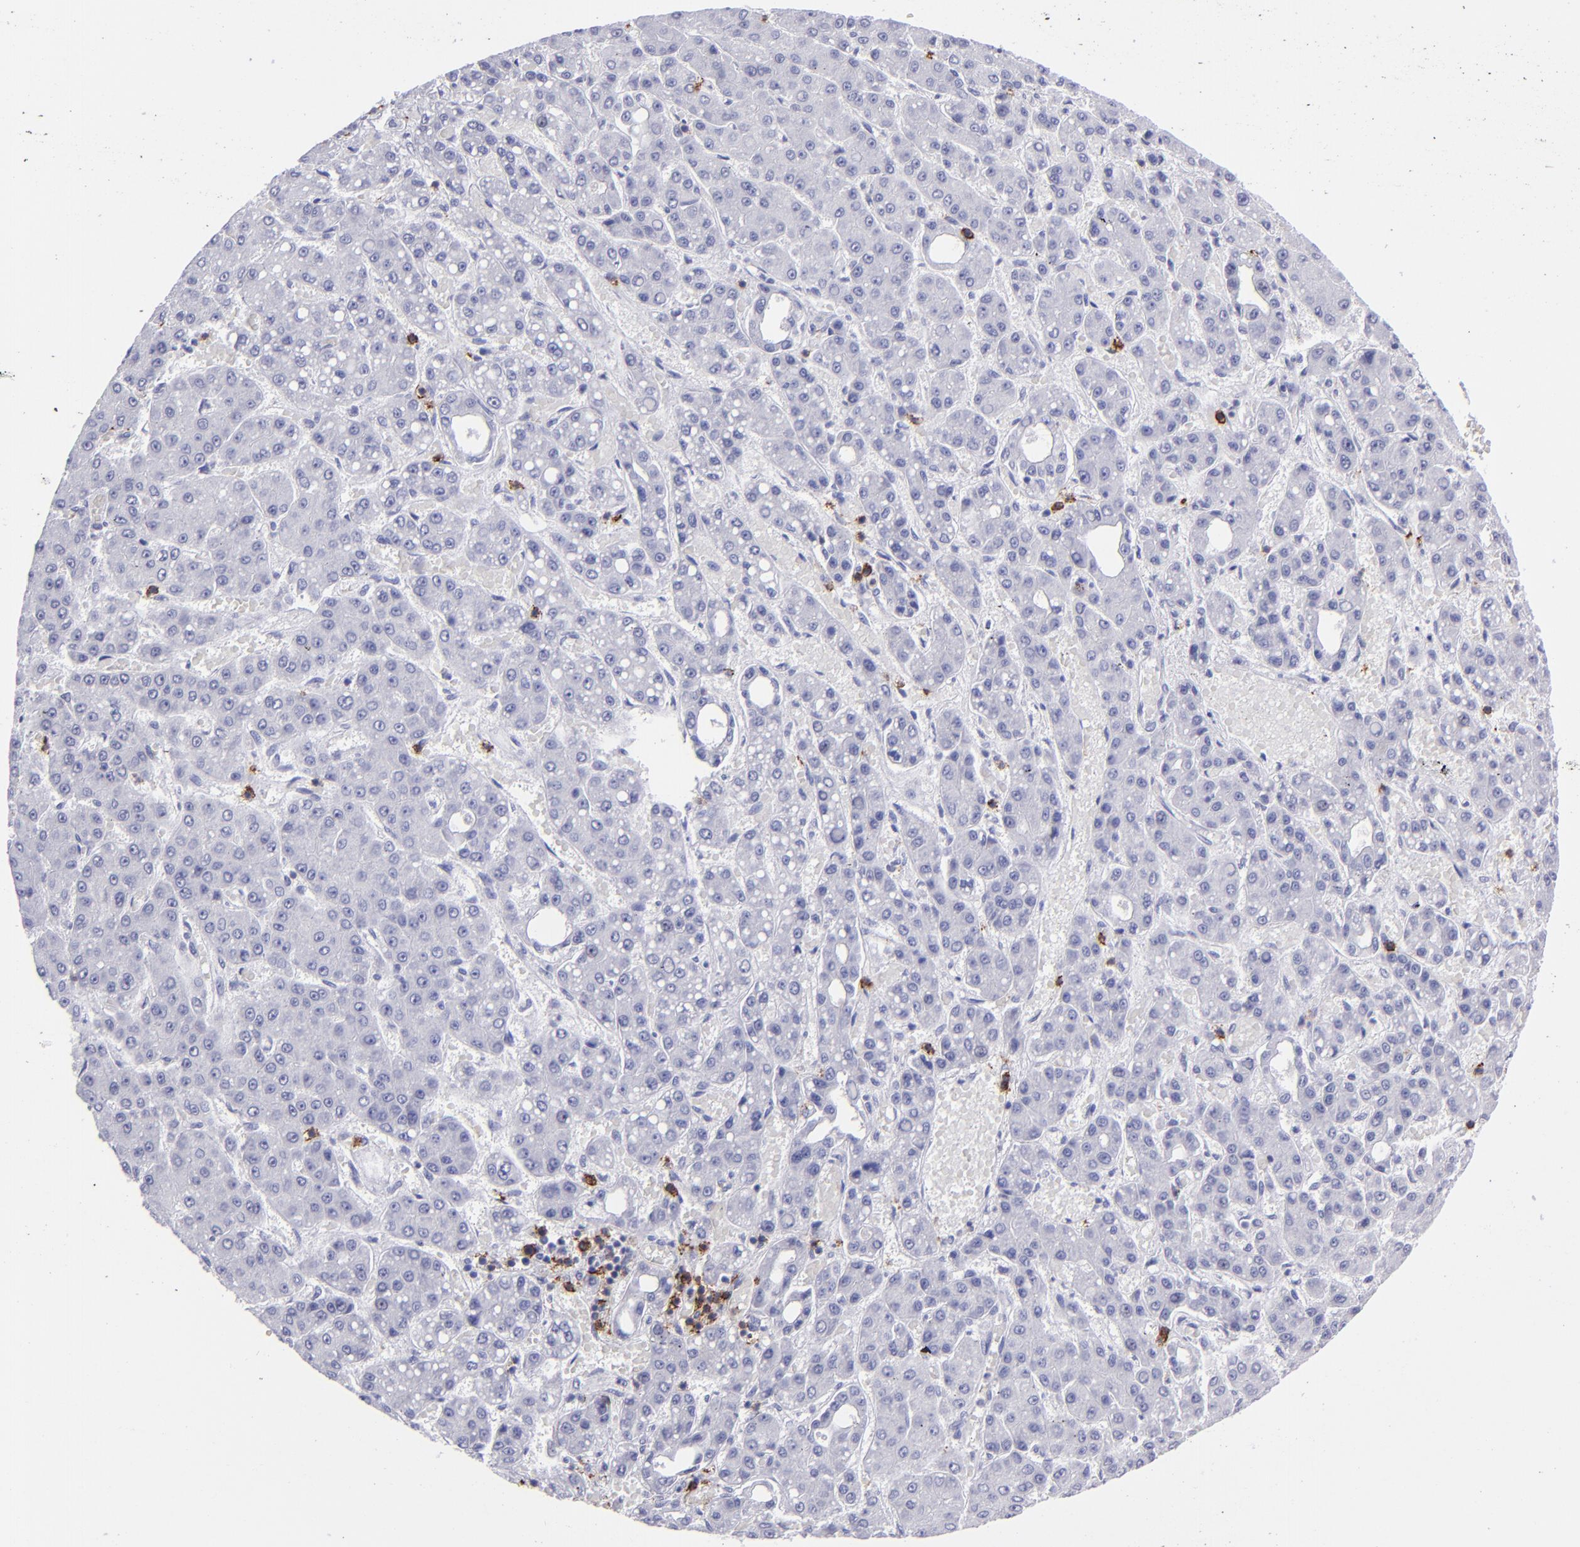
{"staining": {"intensity": "negative", "quantity": "none", "location": "none"}, "tissue": "liver cancer", "cell_type": "Tumor cells", "image_type": "cancer", "snomed": [{"axis": "morphology", "description": "Carcinoma, Hepatocellular, NOS"}, {"axis": "topography", "description": "Liver"}], "caption": "Micrograph shows no significant protein expression in tumor cells of liver cancer (hepatocellular carcinoma).", "gene": "CD6", "patient": {"sex": "male", "age": 69}}